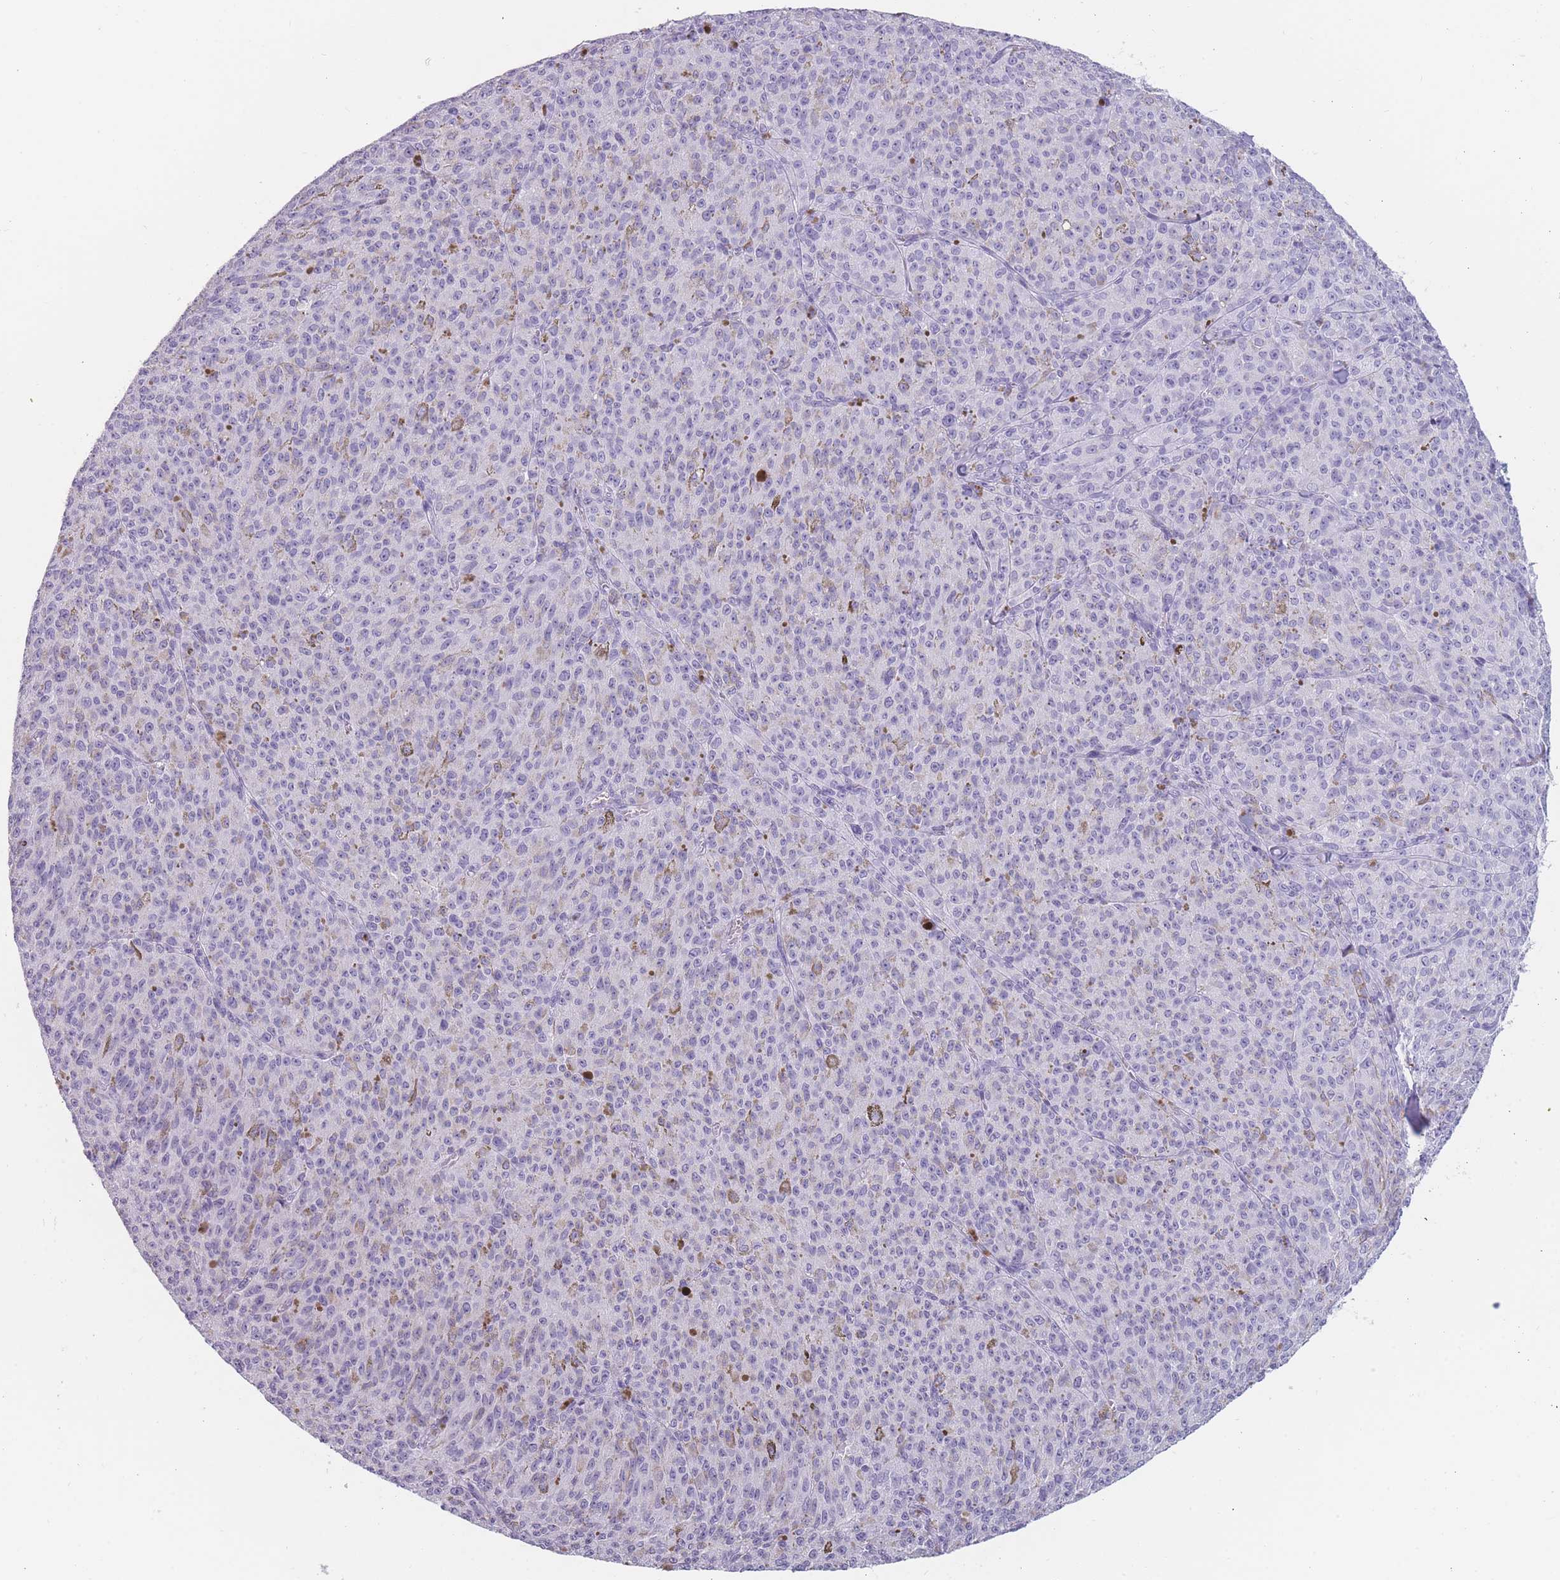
{"staining": {"intensity": "negative", "quantity": "none", "location": "none"}, "tissue": "melanoma", "cell_type": "Tumor cells", "image_type": "cancer", "snomed": [{"axis": "morphology", "description": "Malignant melanoma, NOS"}, {"axis": "topography", "description": "Skin"}], "caption": "A photomicrograph of human malignant melanoma is negative for staining in tumor cells. Brightfield microscopy of immunohistochemistry stained with DAB (3,3'-diaminobenzidine) (brown) and hematoxylin (blue), captured at high magnification.", "gene": "PPFIA3", "patient": {"sex": "female", "age": 52}}